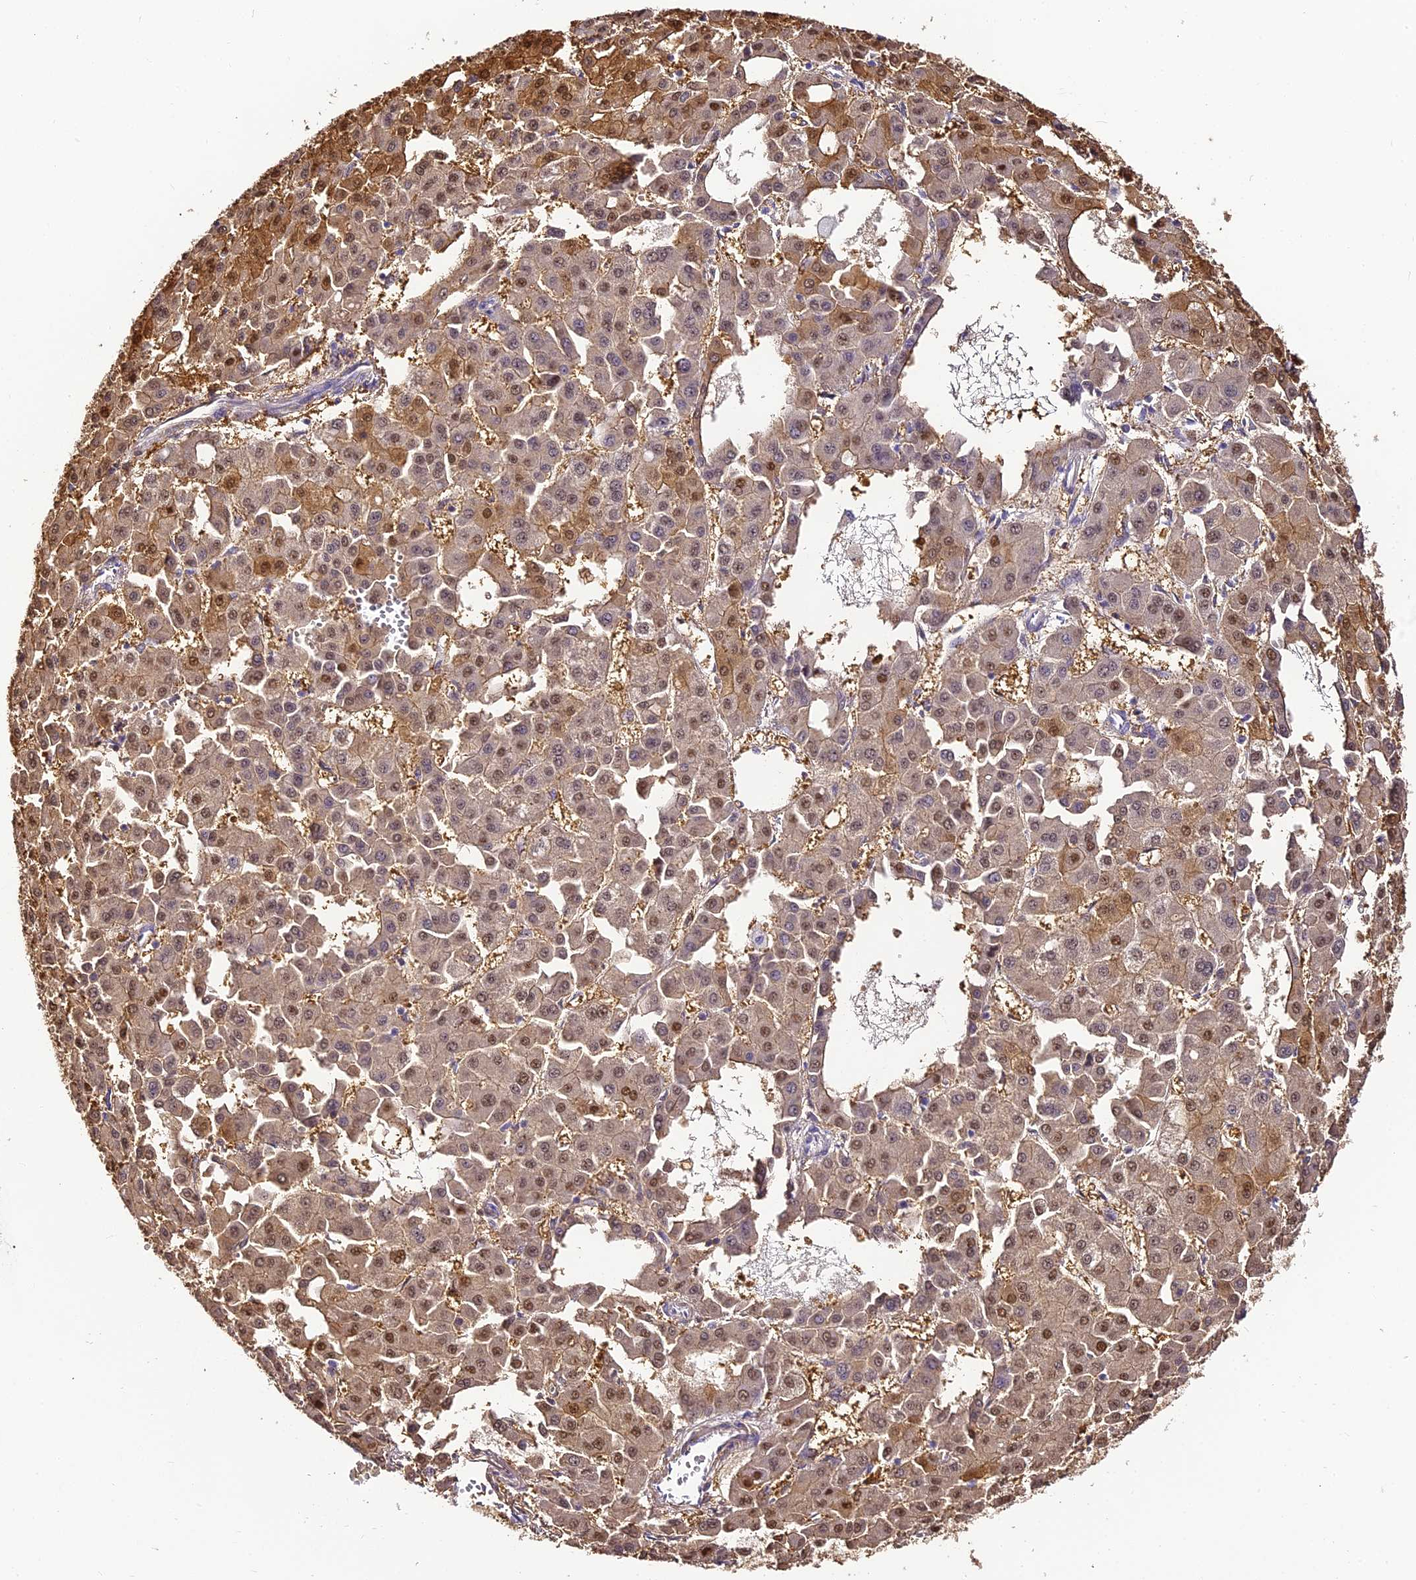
{"staining": {"intensity": "moderate", "quantity": ">75%", "location": "cytoplasmic/membranous,nuclear"}, "tissue": "liver cancer", "cell_type": "Tumor cells", "image_type": "cancer", "snomed": [{"axis": "morphology", "description": "Carcinoma, Hepatocellular, NOS"}, {"axis": "topography", "description": "Liver"}], "caption": "Hepatocellular carcinoma (liver) was stained to show a protein in brown. There is medium levels of moderate cytoplasmic/membranous and nuclear positivity in approximately >75% of tumor cells.", "gene": "ABHD14A-ACY1", "patient": {"sex": "male", "age": 47}}